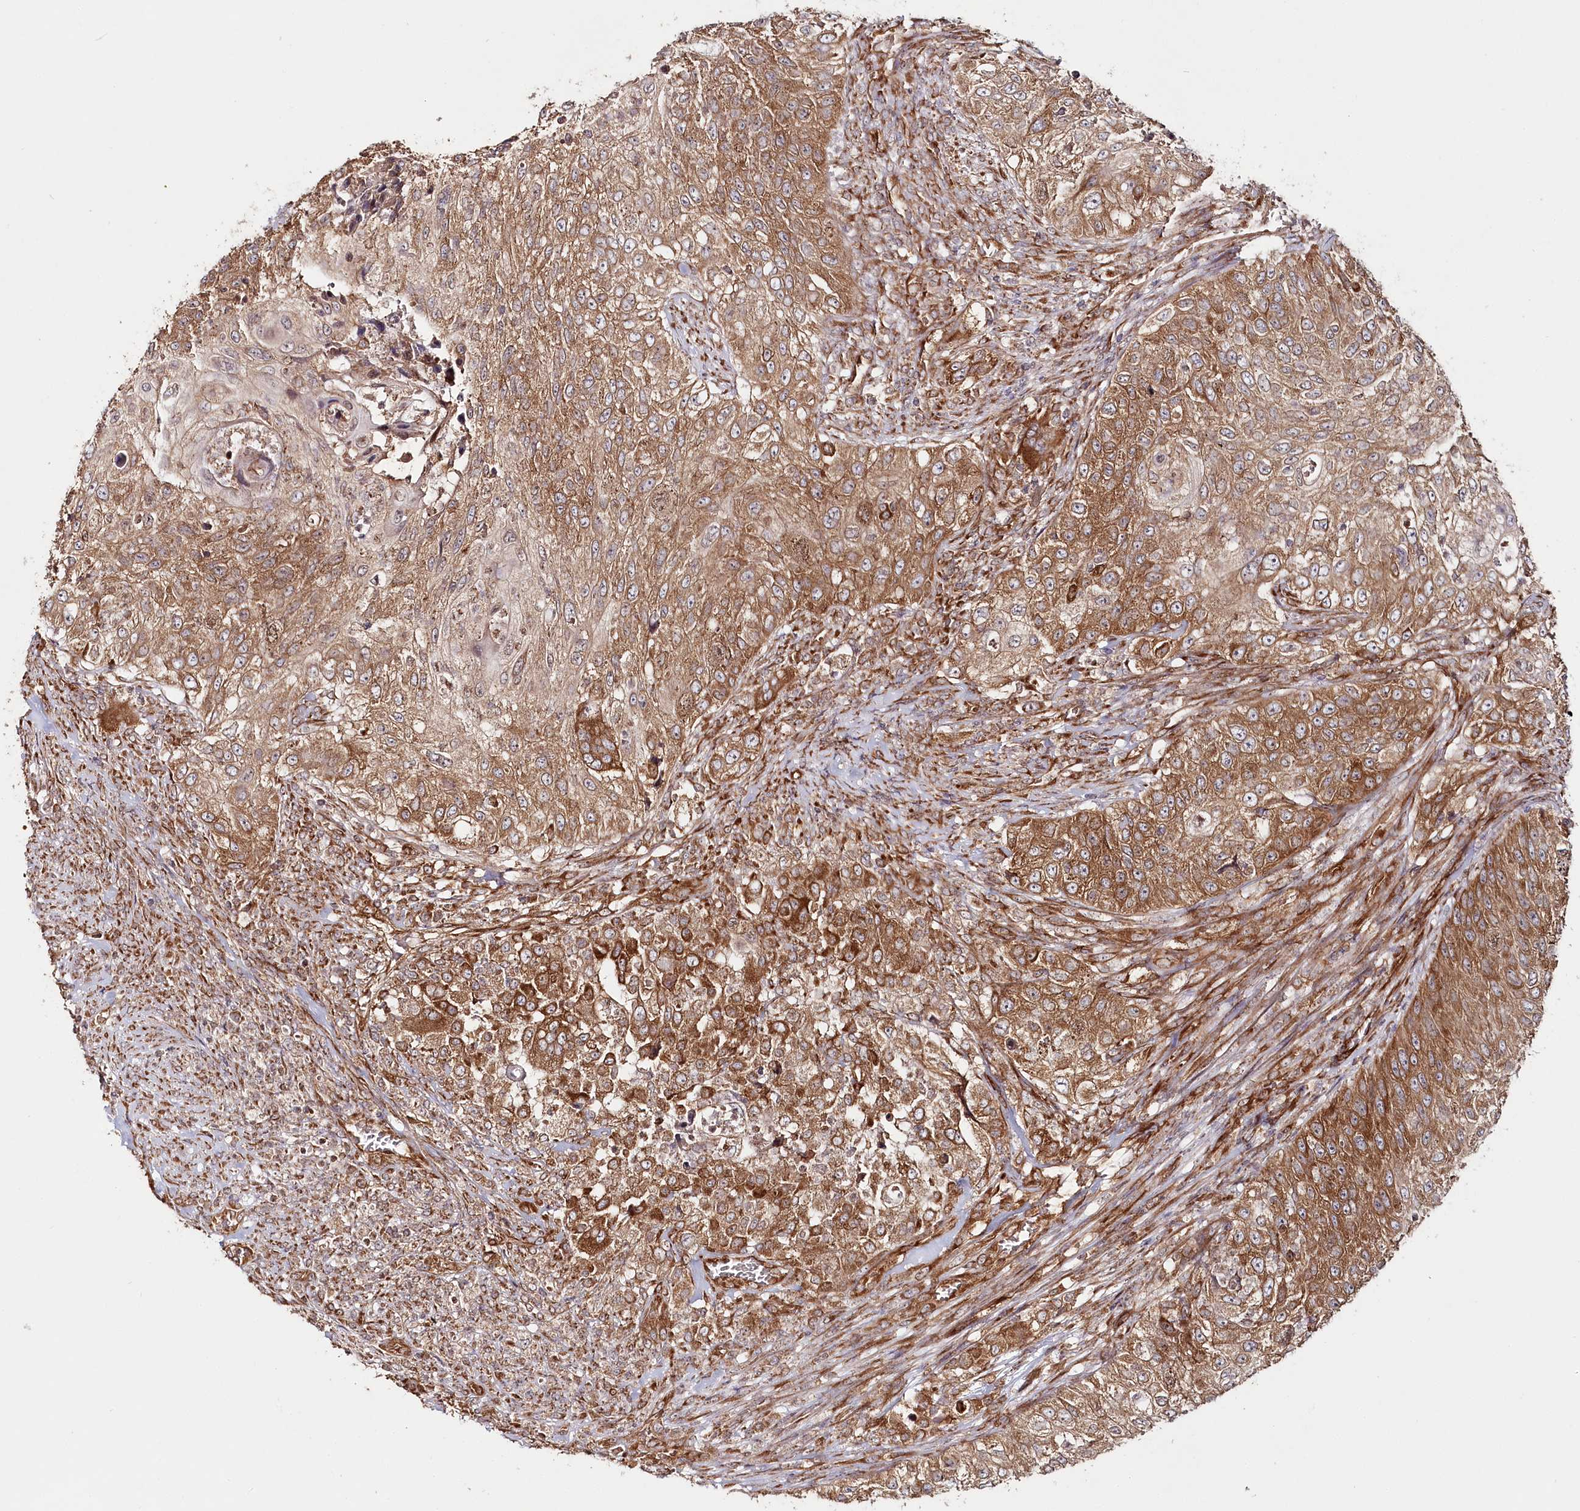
{"staining": {"intensity": "moderate", "quantity": ">75%", "location": "cytoplasmic/membranous"}, "tissue": "urothelial cancer", "cell_type": "Tumor cells", "image_type": "cancer", "snomed": [{"axis": "morphology", "description": "Urothelial carcinoma, High grade"}, {"axis": "topography", "description": "Urinary bladder"}], "caption": "The micrograph demonstrates a brown stain indicating the presence of a protein in the cytoplasmic/membranous of tumor cells in urothelial cancer.", "gene": "OTUD4", "patient": {"sex": "female", "age": 60}}